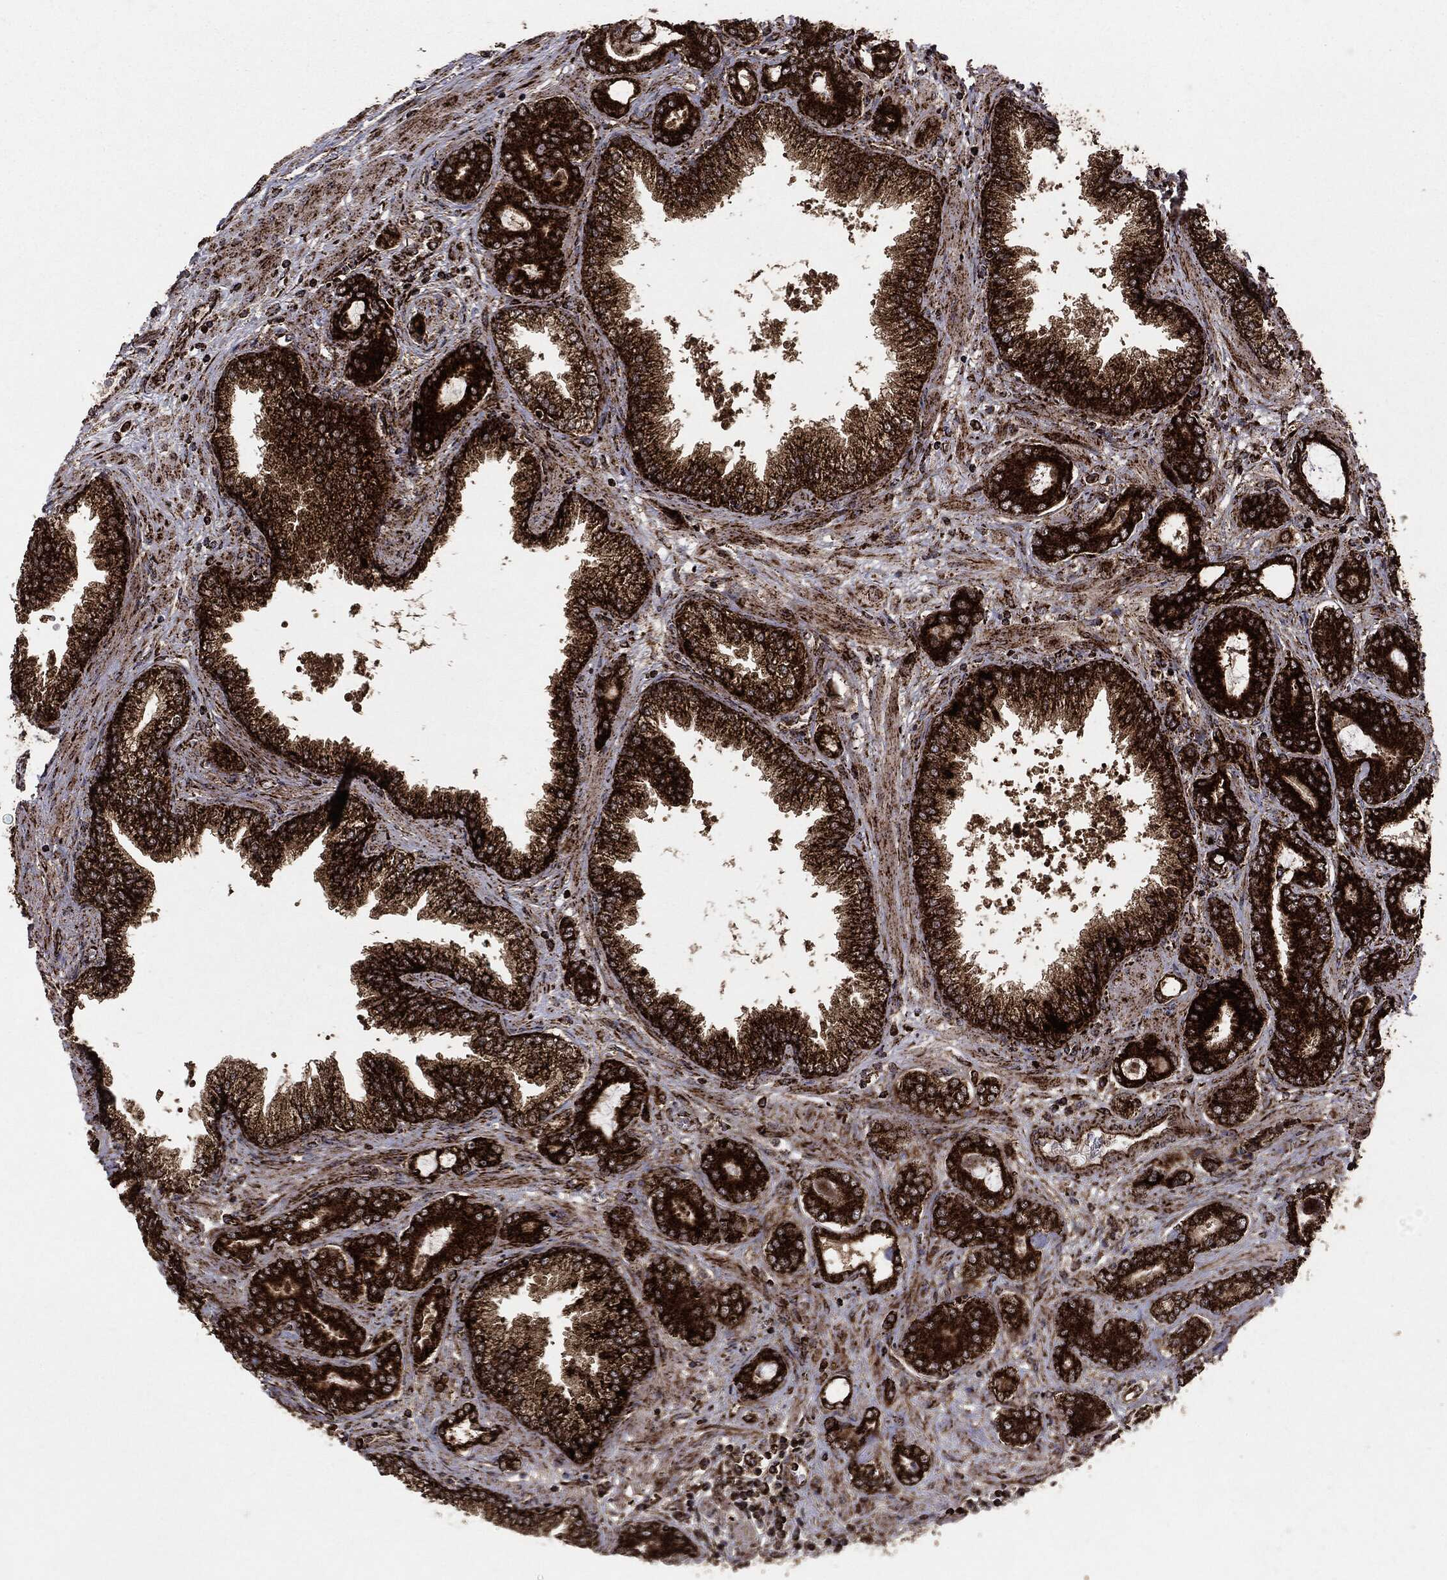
{"staining": {"intensity": "strong", "quantity": ">75%", "location": "cytoplasmic/membranous"}, "tissue": "prostate cancer", "cell_type": "Tumor cells", "image_type": "cancer", "snomed": [{"axis": "morphology", "description": "Adenocarcinoma, Low grade"}, {"axis": "topography", "description": "Prostate"}], "caption": "A high amount of strong cytoplasmic/membranous expression is present in approximately >75% of tumor cells in prostate cancer tissue.", "gene": "MAP2K1", "patient": {"sex": "male", "age": 68}}